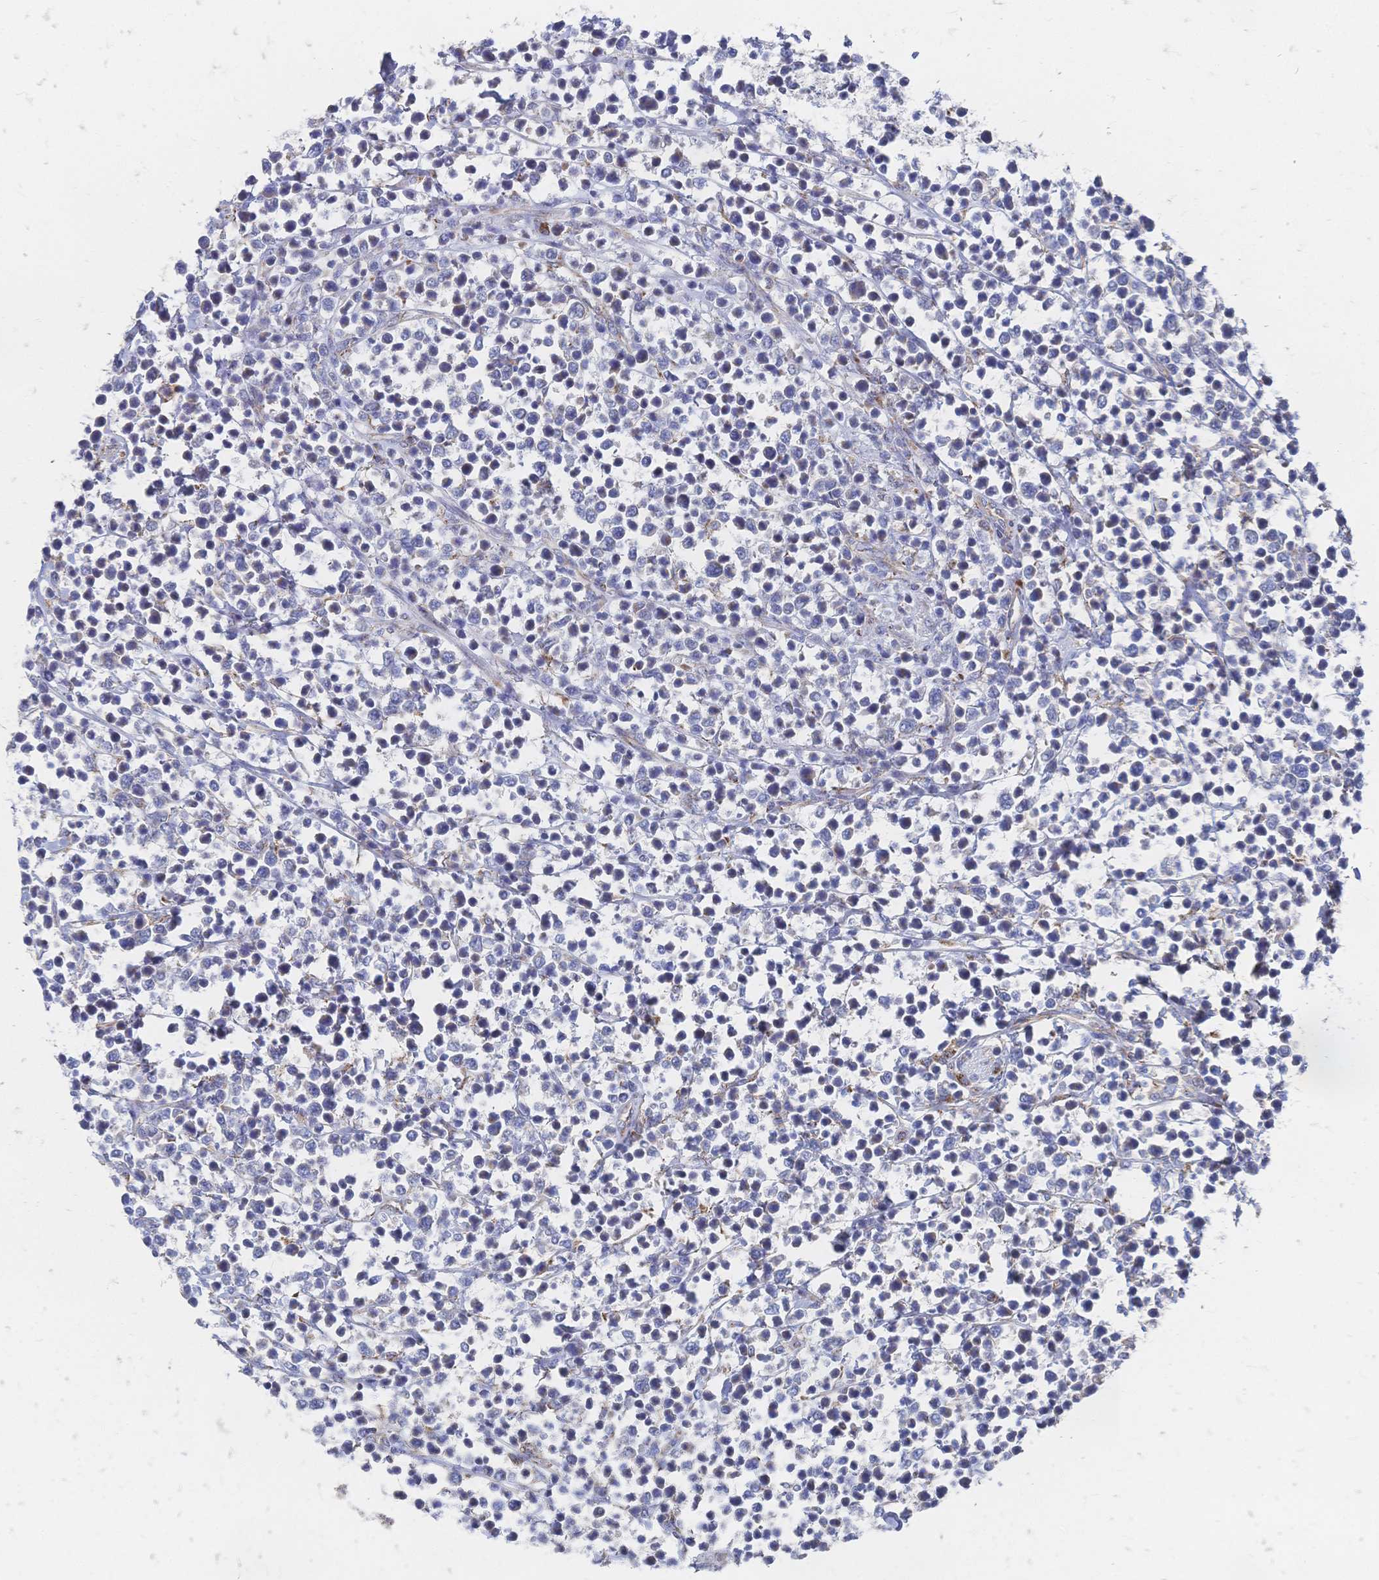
{"staining": {"intensity": "negative", "quantity": "none", "location": "none"}, "tissue": "lymphoma", "cell_type": "Tumor cells", "image_type": "cancer", "snomed": [{"axis": "morphology", "description": "Malignant lymphoma, non-Hodgkin's type, High grade"}, {"axis": "topography", "description": "Soft tissue"}], "caption": "Tumor cells are negative for brown protein staining in lymphoma.", "gene": "SORBS1", "patient": {"sex": "female", "age": 56}}